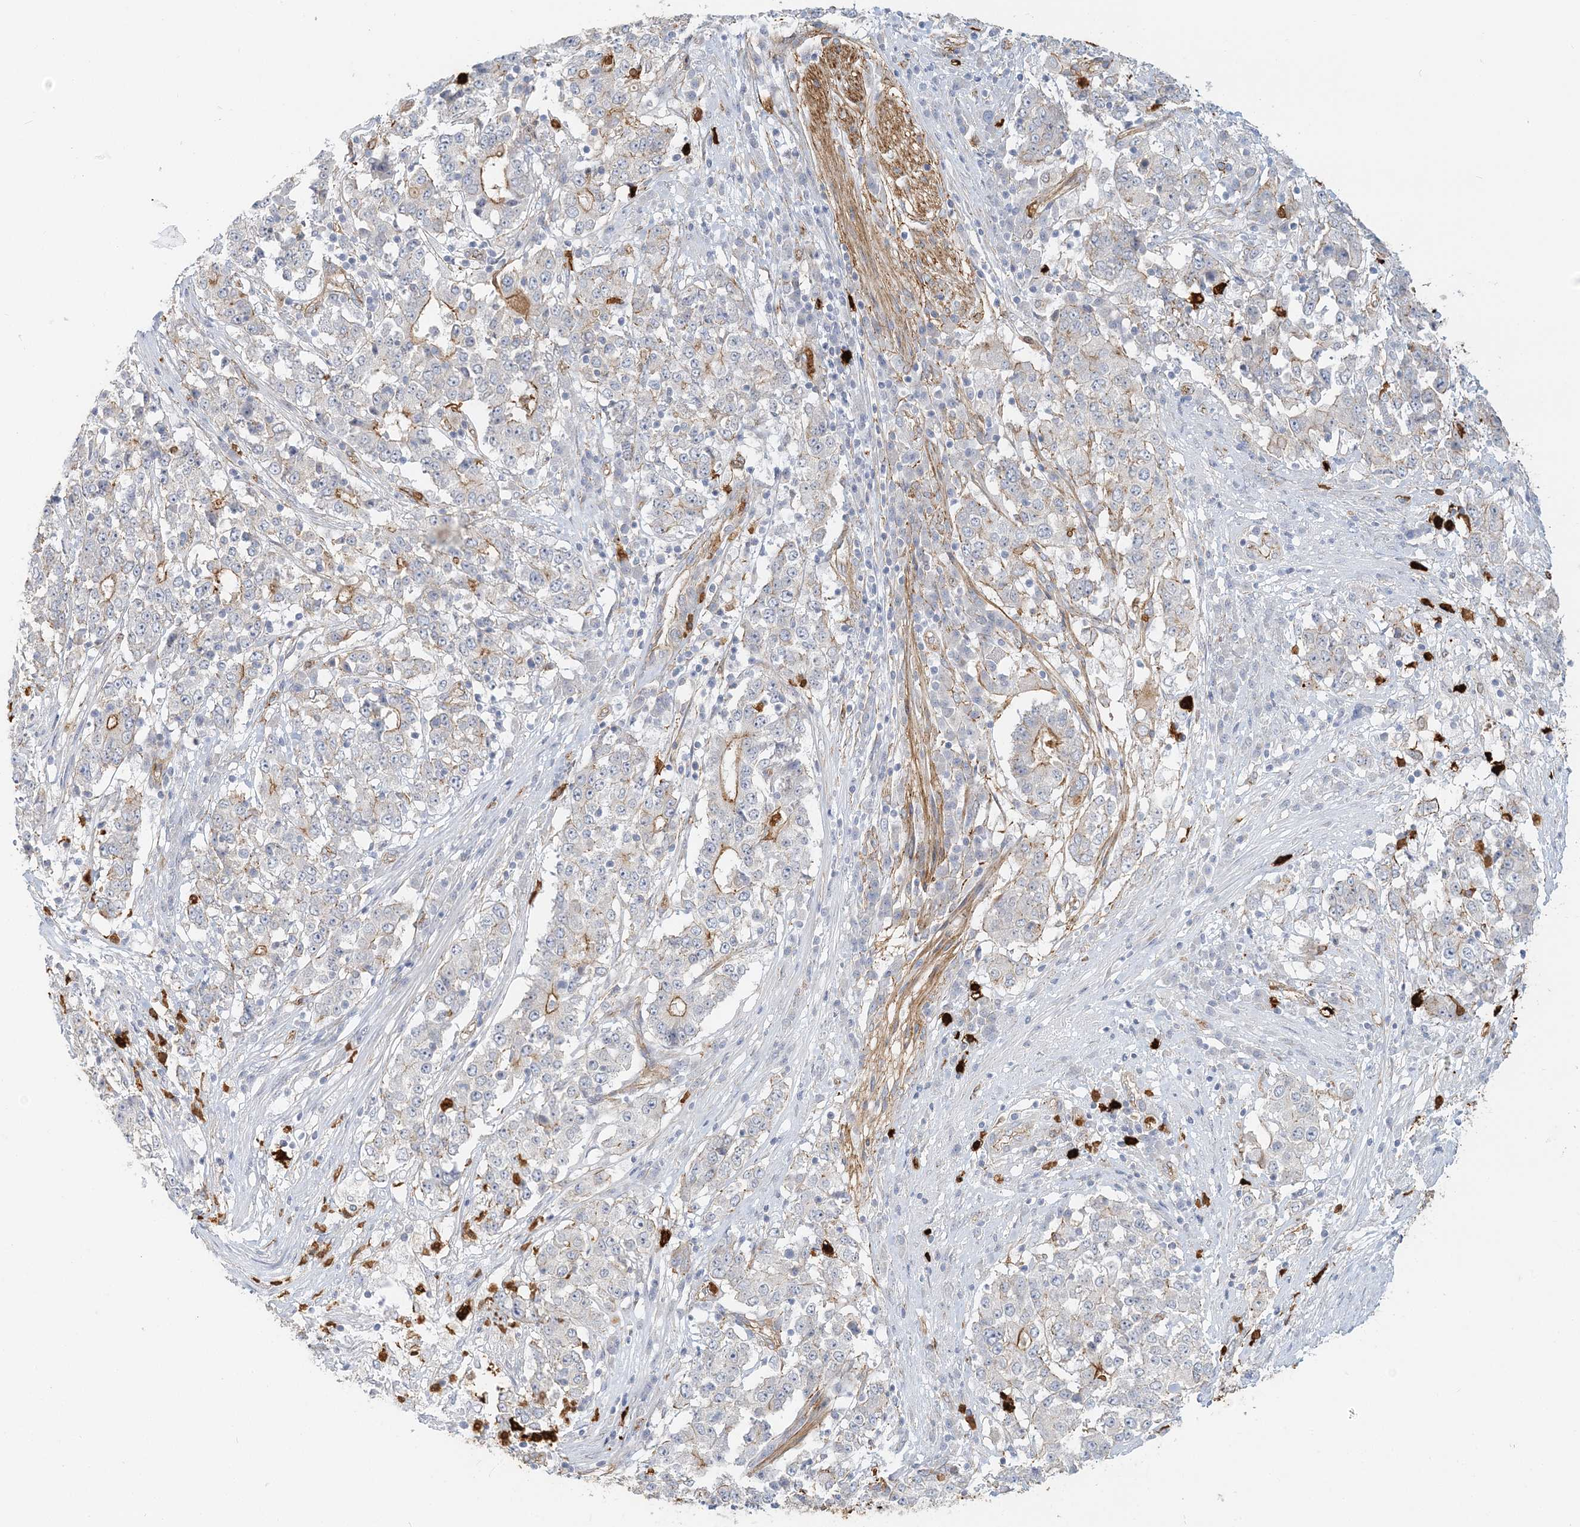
{"staining": {"intensity": "moderate", "quantity": "<25%", "location": "cytoplasmic/membranous"}, "tissue": "stomach cancer", "cell_type": "Tumor cells", "image_type": "cancer", "snomed": [{"axis": "morphology", "description": "Adenocarcinoma, NOS"}, {"axis": "topography", "description": "Stomach"}], "caption": "Stomach cancer (adenocarcinoma) was stained to show a protein in brown. There is low levels of moderate cytoplasmic/membranous expression in about <25% of tumor cells. Using DAB (3,3'-diaminobenzidine) (brown) and hematoxylin (blue) stains, captured at high magnification using brightfield microscopy.", "gene": "DNAH1", "patient": {"sex": "male", "age": 59}}